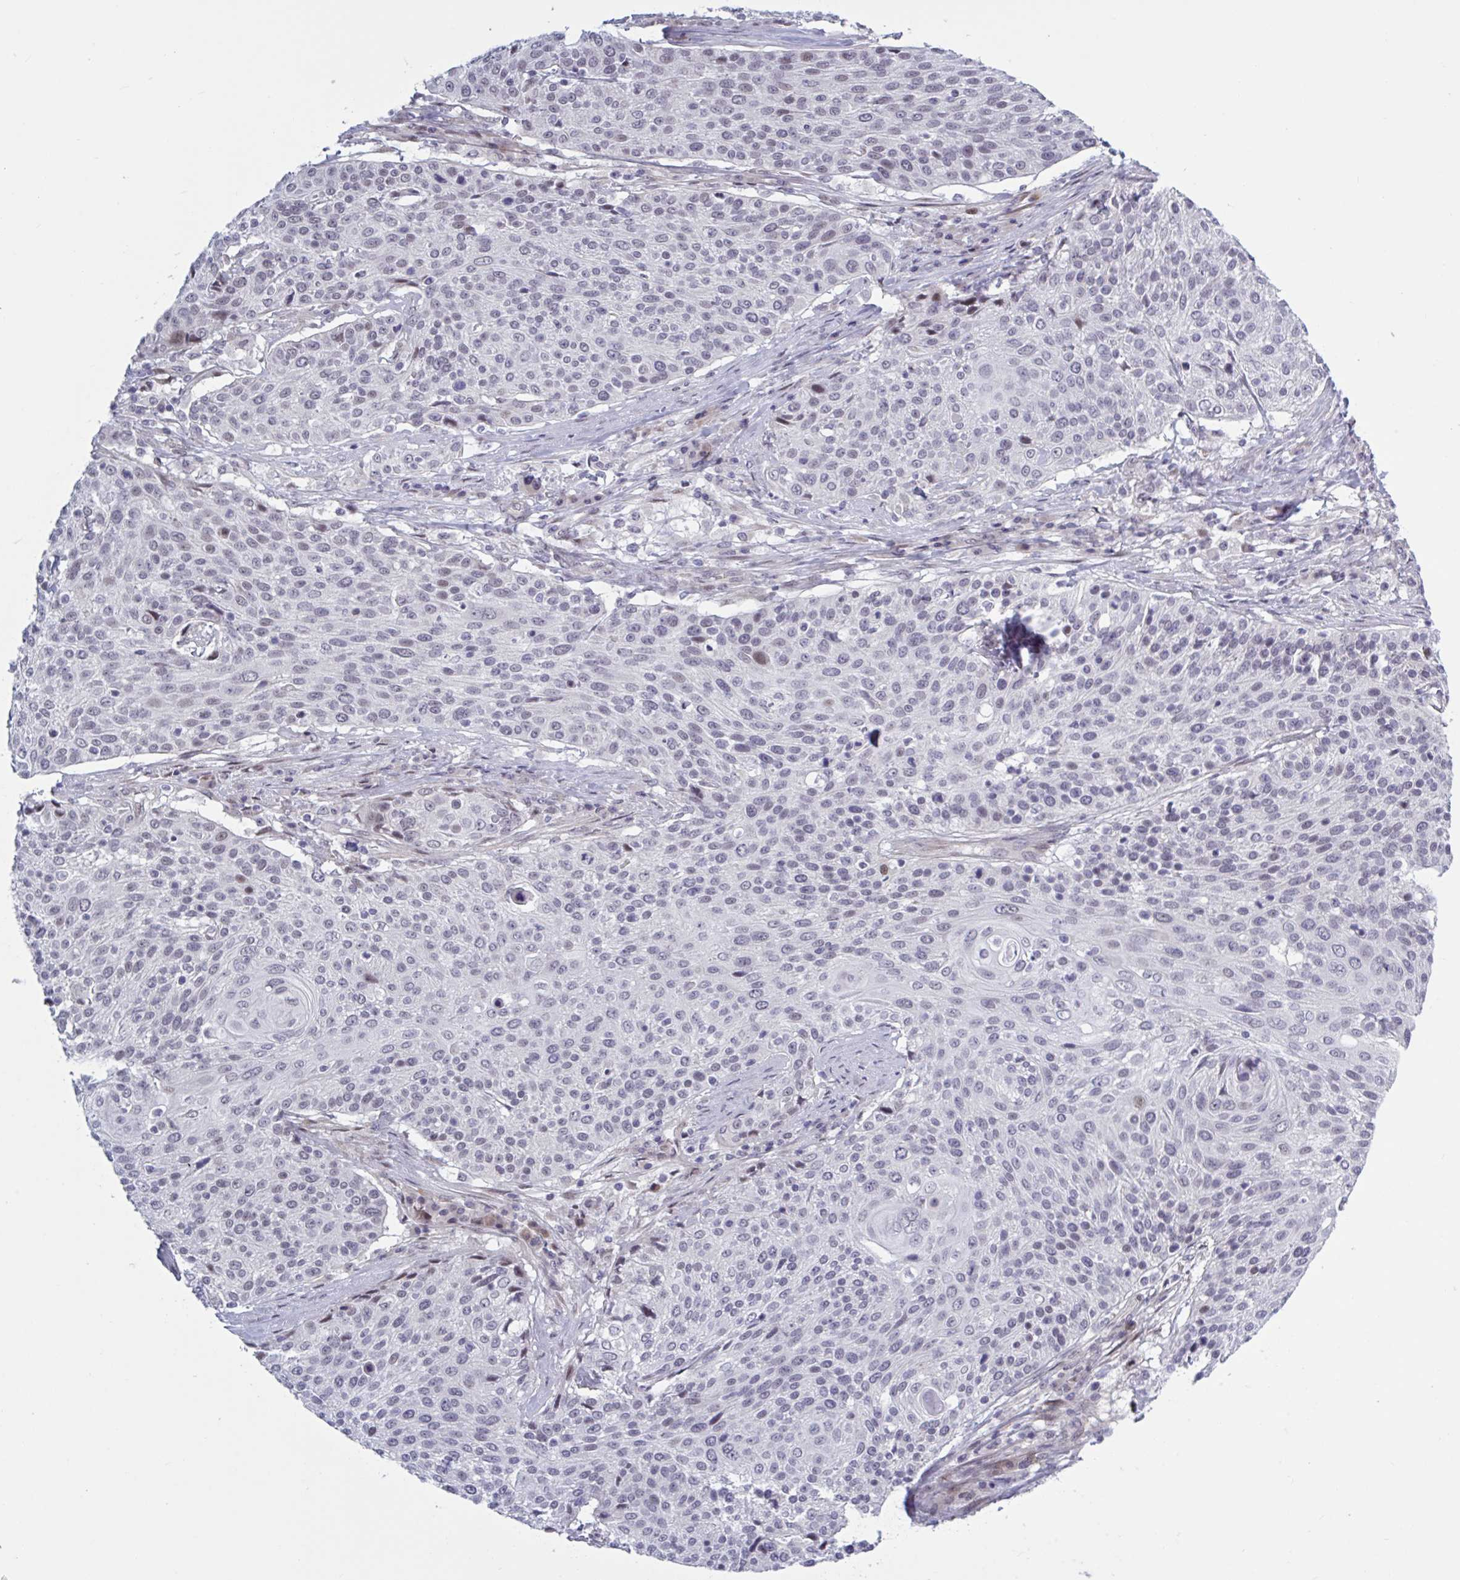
{"staining": {"intensity": "negative", "quantity": "none", "location": "none"}, "tissue": "cervical cancer", "cell_type": "Tumor cells", "image_type": "cancer", "snomed": [{"axis": "morphology", "description": "Squamous cell carcinoma, NOS"}, {"axis": "topography", "description": "Cervix"}], "caption": "Tumor cells show no significant protein positivity in cervical squamous cell carcinoma. The staining was performed using DAB to visualize the protein expression in brown, while the nuclei were stained in blue with hematoxylin (Magnification: 20x).", "gene": "TCEAL8", "patient": {"sex": "female", "age": 31}}